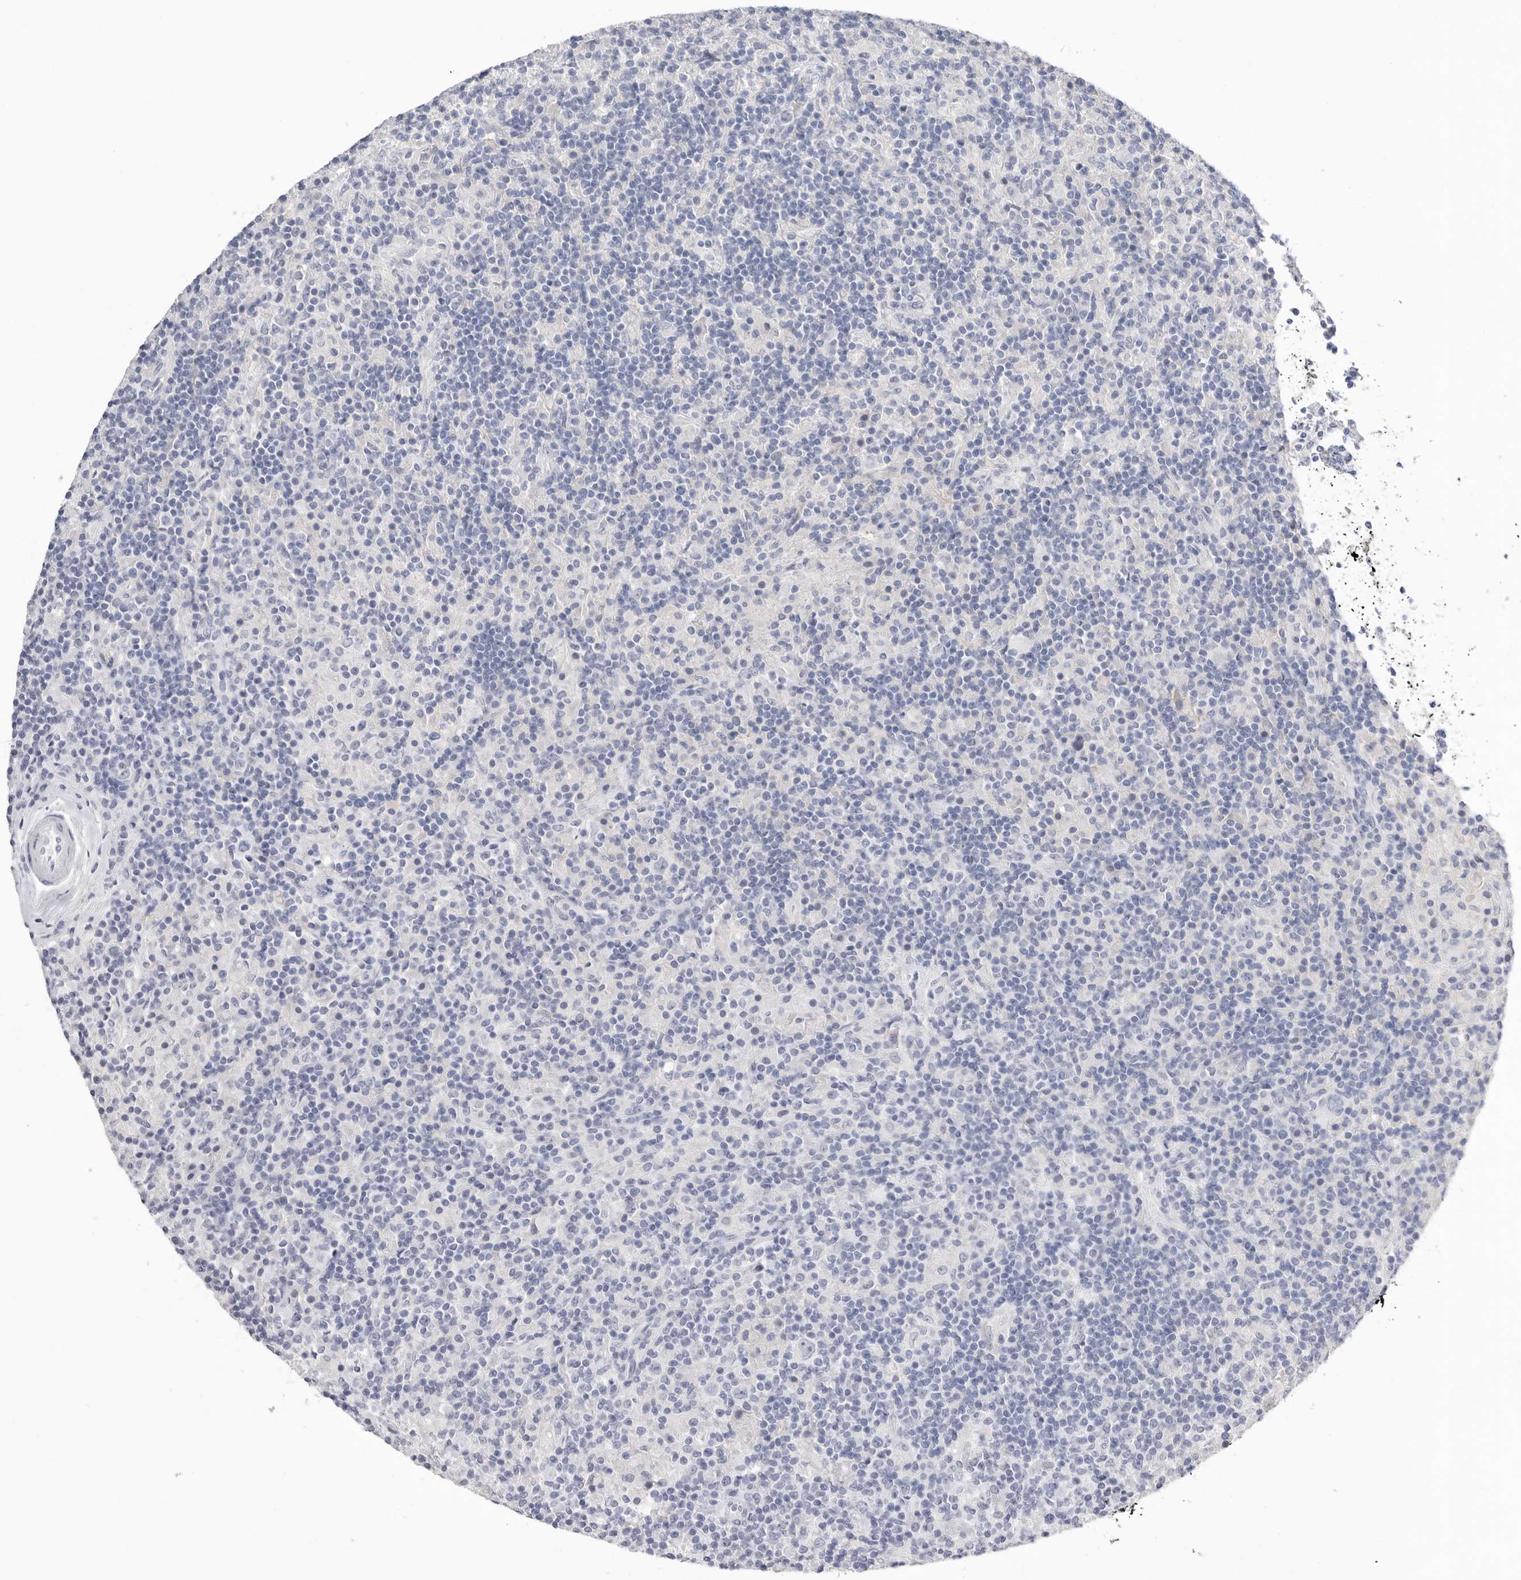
{"staining": {"intensity": "negative", "quantity": "none", "location": "none"}, "tissue": "lymphoma", "cell_type": "Tumor cells", "image_type": "cancer", "snomed": [{"axis": "morphology", "description": "Hodgkin's disease, NOS"}, {"axis": "topography", "description": "Lymph node"}], "caption": "Immunohistochemistry micrograph of human Hodgkin's disease stained for a protein (brown), which reveals no expression in tumor cells.", "gene": "APOA2", "patient": {"sex": "male", "age": 70}}